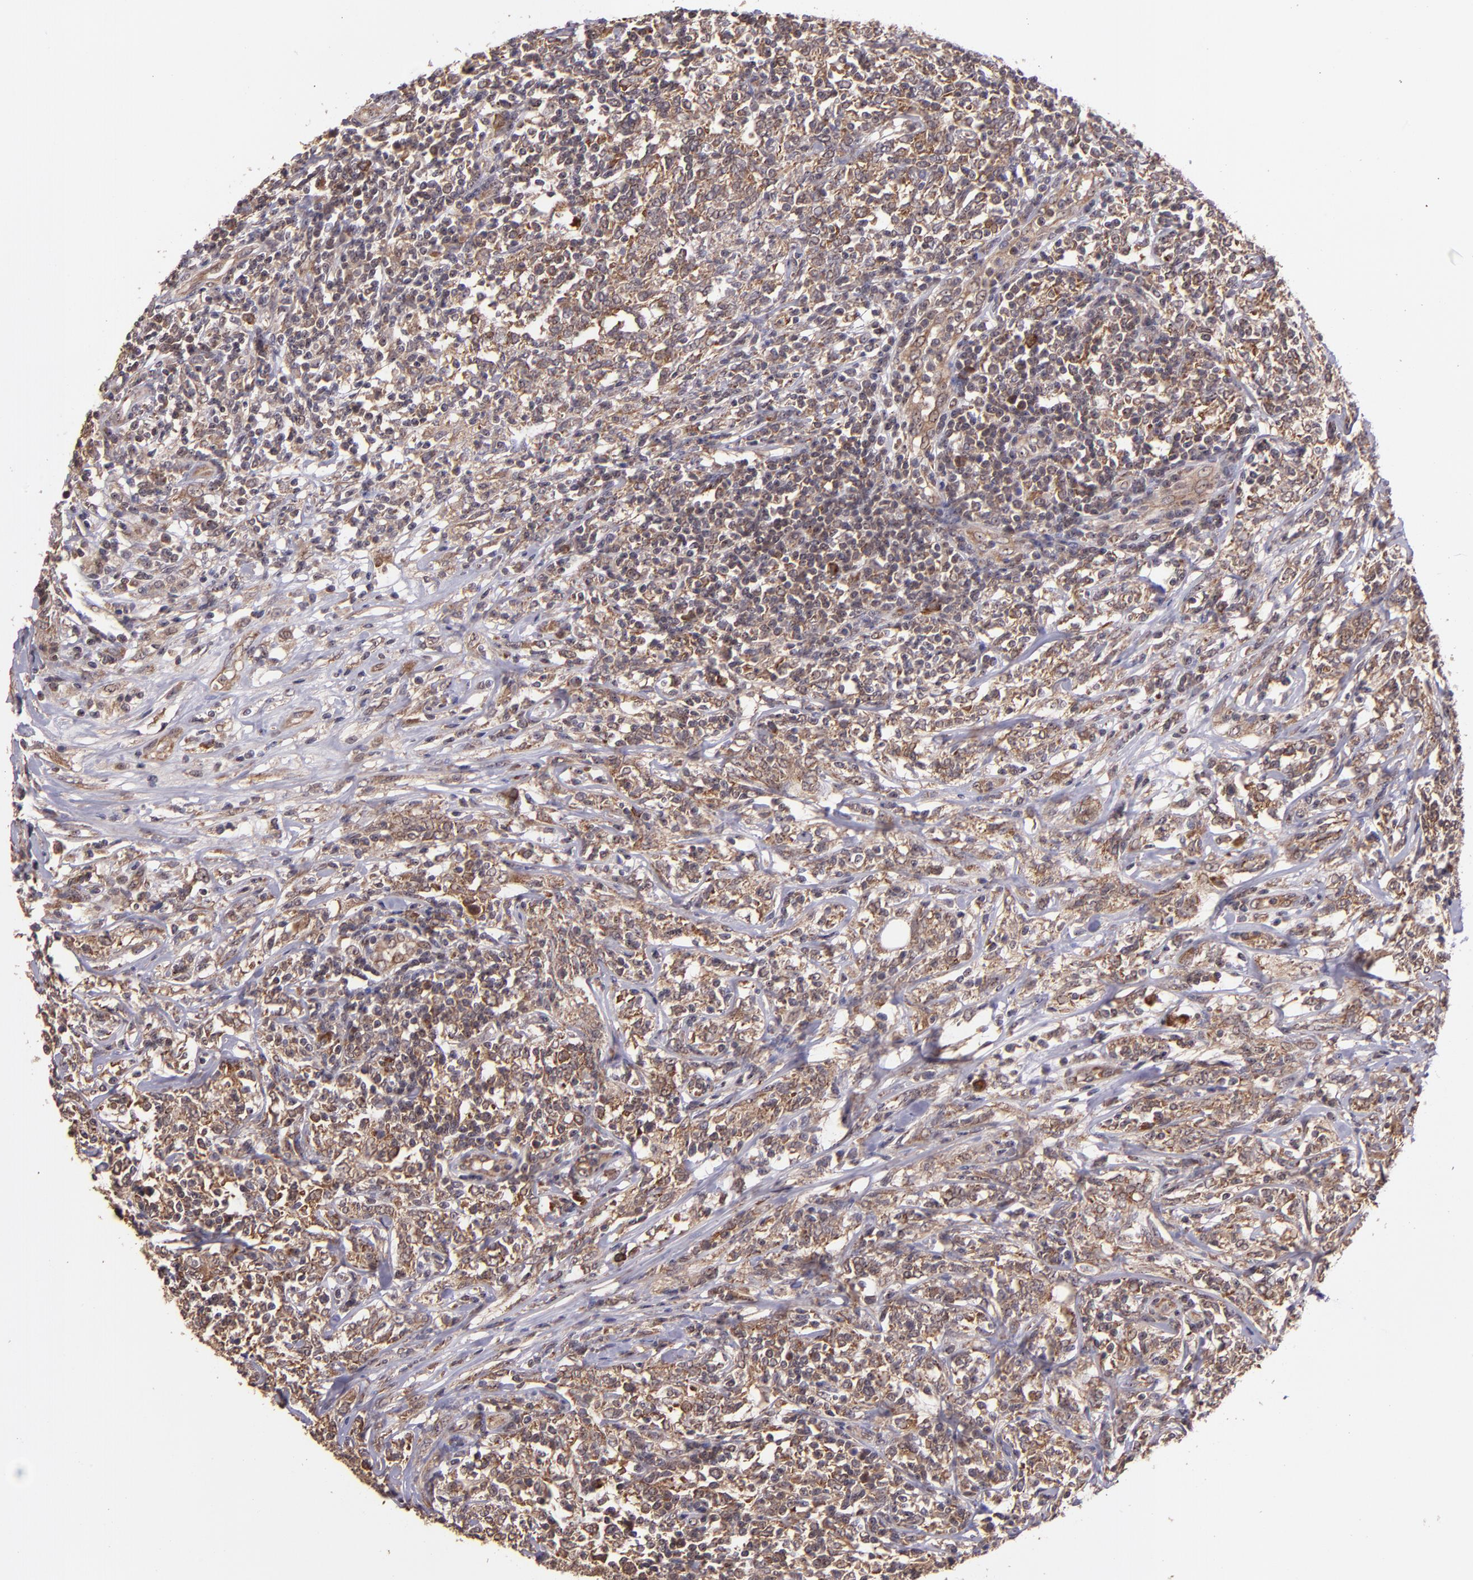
{"staining": {"intensity": "strong", "quantity": ">75%", "location": "cytoplasmic/membranous"}, "tissue": "lymphoma", "cell_type": "Tumor cells", "image_type": "cancer", "snomed": [{"axis": "morphology", "description": "Malignant lymphoma, non-Hodgkin's type, High grade"}, {"axis": "topography", "description": "Lymph node"}], "caption": "The immunohistochemical stain highlights strong cytoplasmic/membranous staining in tumor cells of lymphoma tissue.", "gene": "USP51", "patient": {"sex": "female", "age": 84}}